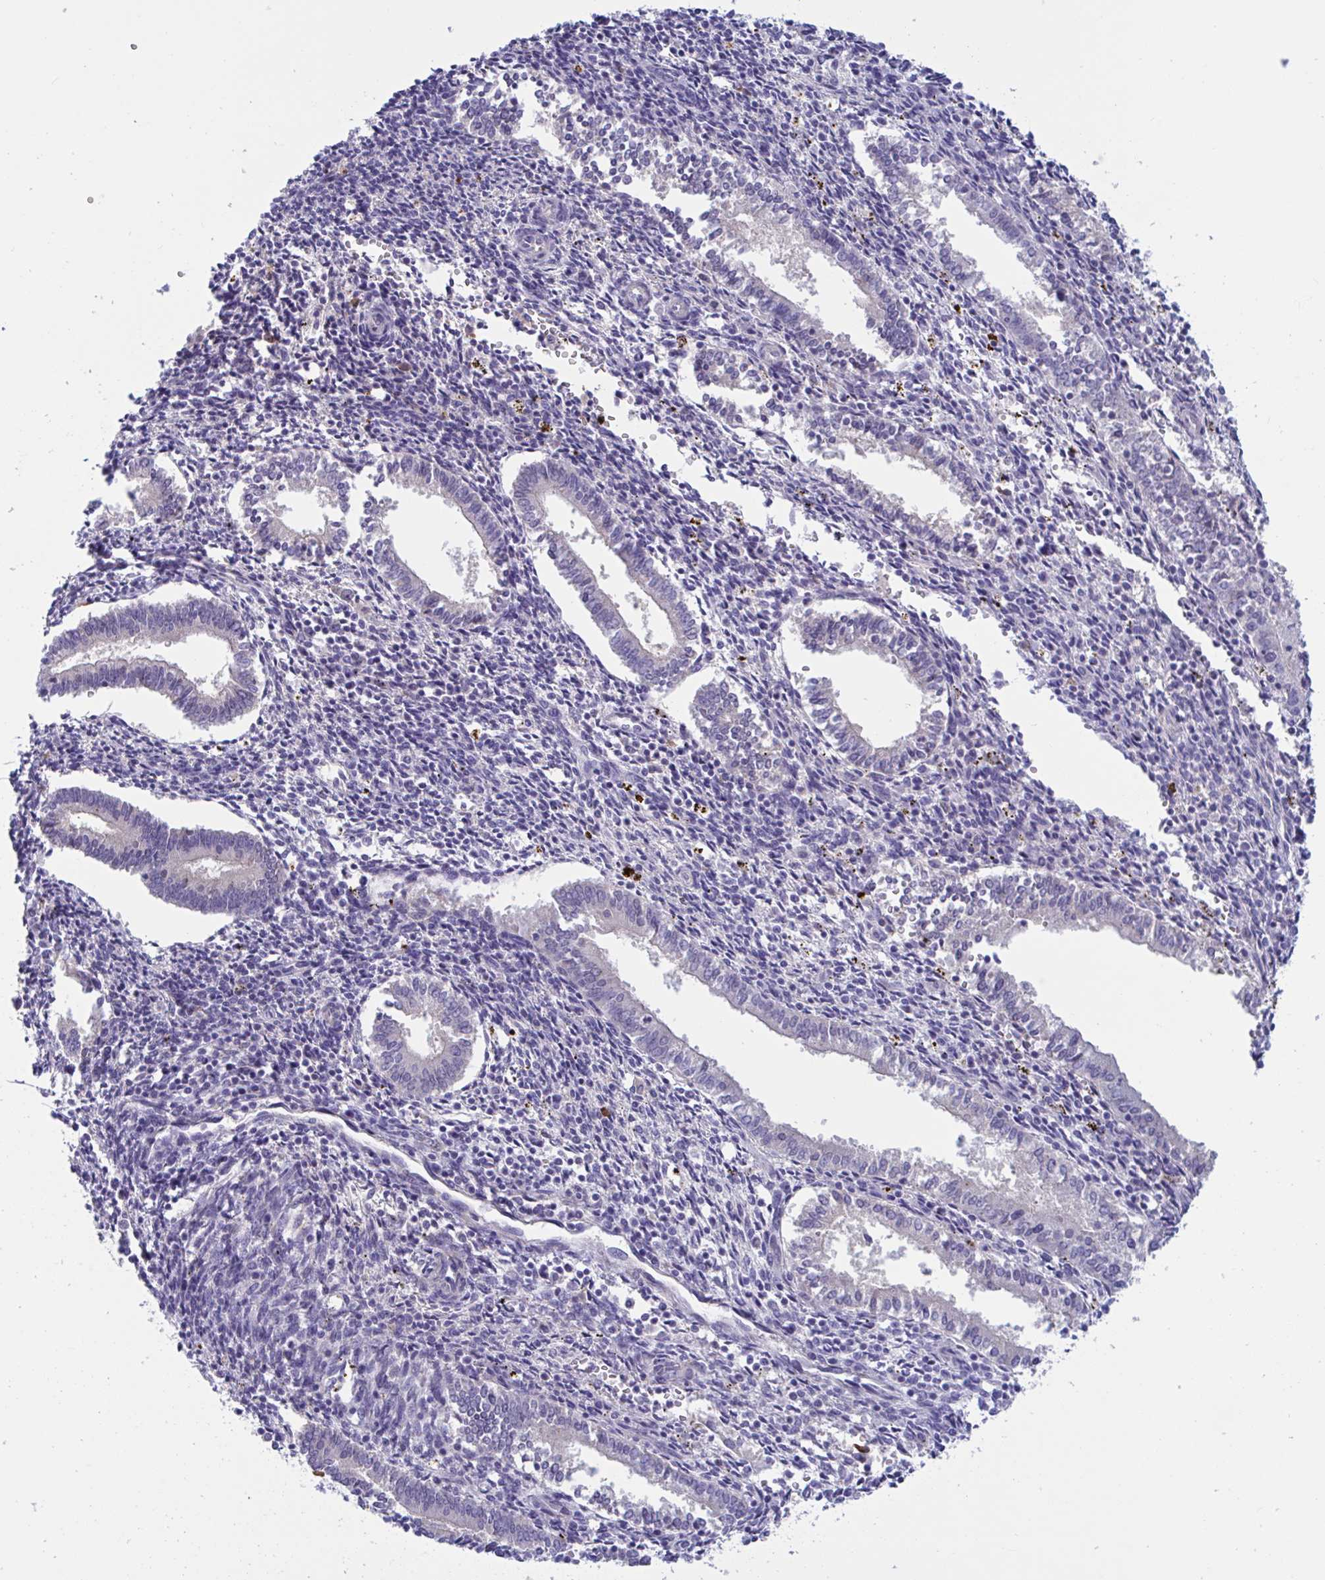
{"staining": {"intensity": "negative", "quantity": "none", "location": "none"}, "tissue": "endometrium", "cell_type": "Cells in endometrial stroma", "image_type": "normal", "snomed": [{"axis": "morphology", "description": "Normal tissue, NOS"}, {"axis": "topography", "description": "Endometrium"}], "caption": "Immunohistochemistry of unremarkable endometrium exhibits no expression in cells in endometrial stroma.", "gene": "MS4A14", "patient": {"sex": "female", "age": 41}}